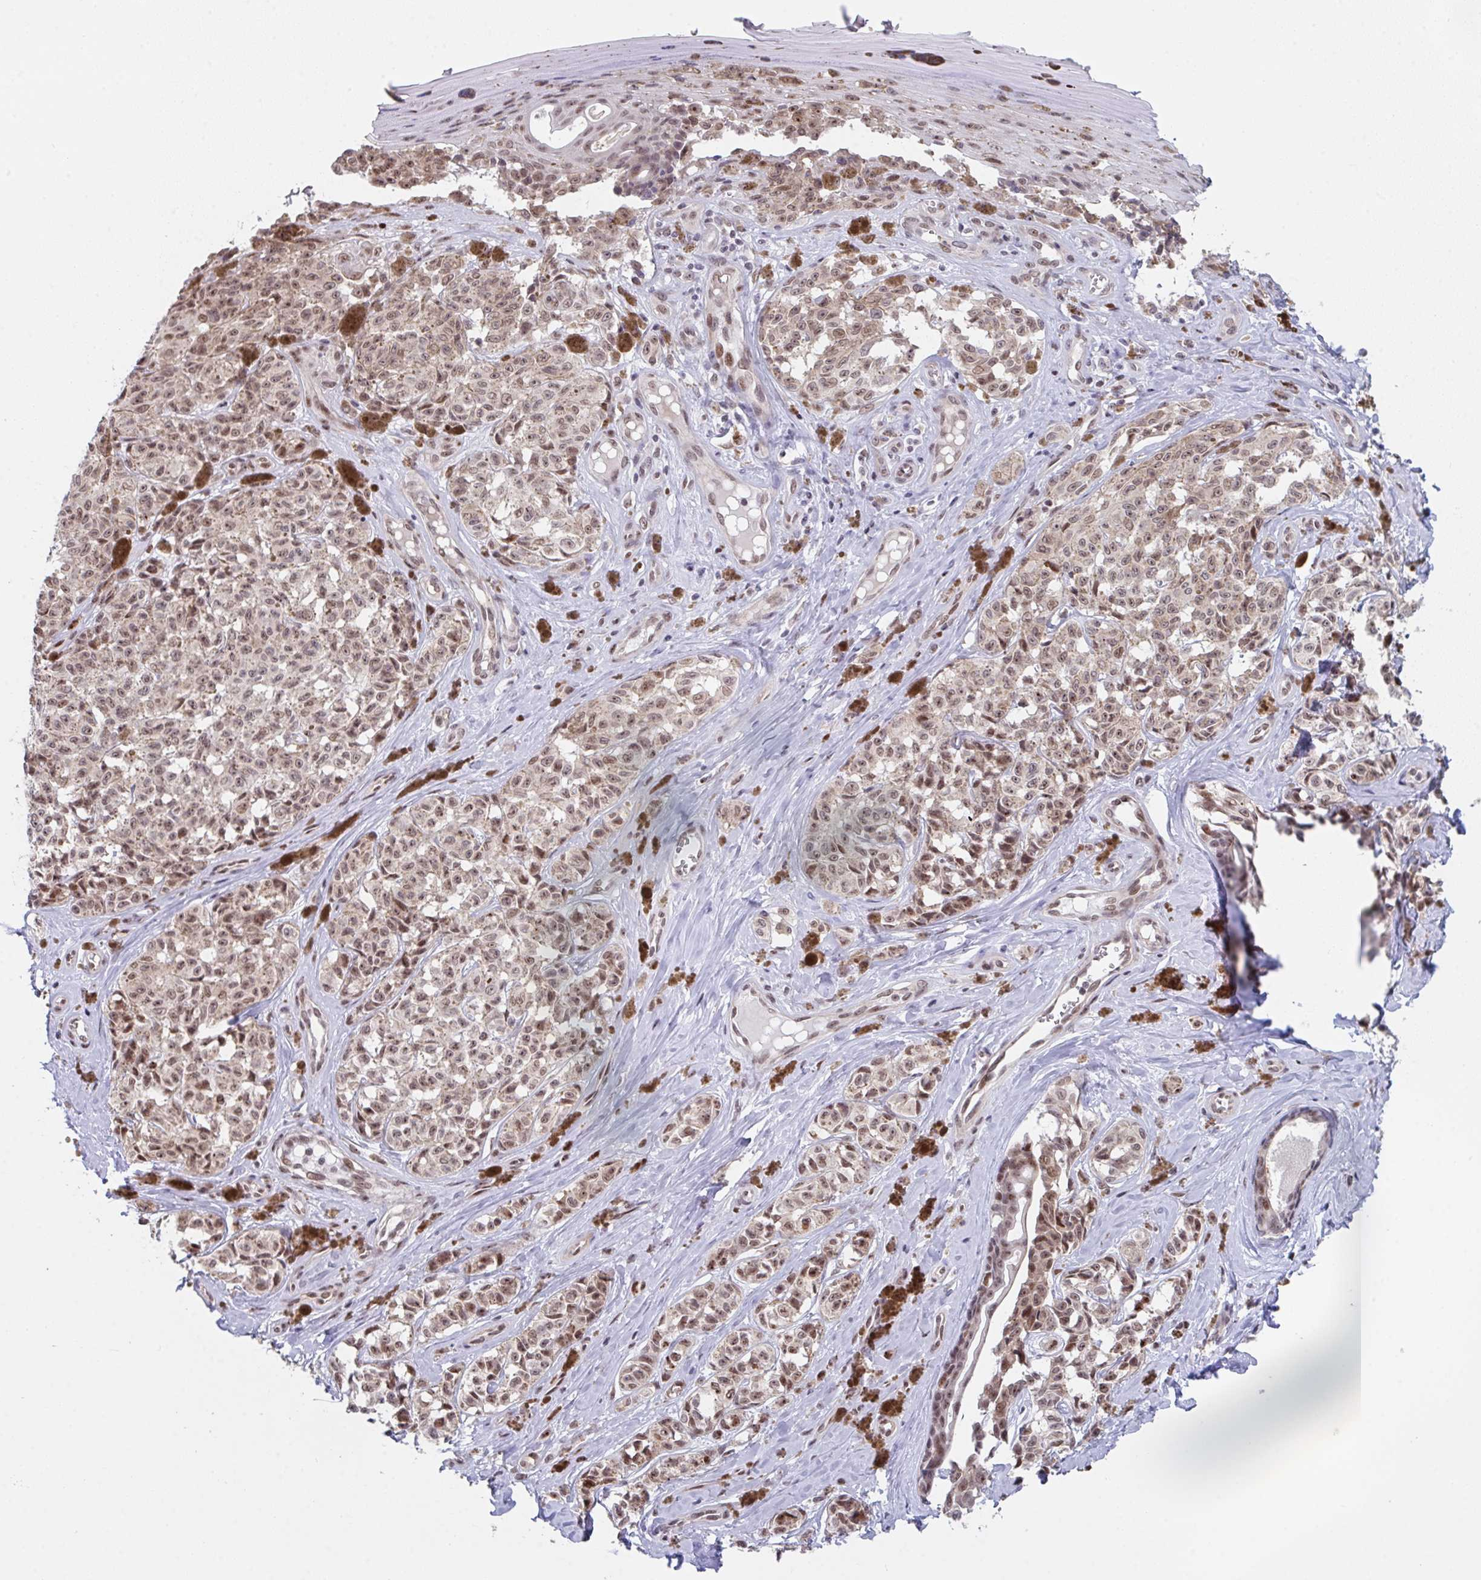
{"staining": {"intensity": "moderate", "quantity": ">75%", "location": "nuclear"}, "tissue": "melanoma", "cell_type": "Tumor cells", "image_type": "cancer", "snomed": [{"axis": "morphology", "description": "Malignant melanoma, NOS"}, {"axis": "topography", "description": "Skin"}], "caption": "This photomicrograph displays IHC staining of melanoma, with medium moderate nuclear staining in about >75% of tumor cells.", "gene": "RBM18", "patient": {"sex": "female", "age": 65}}